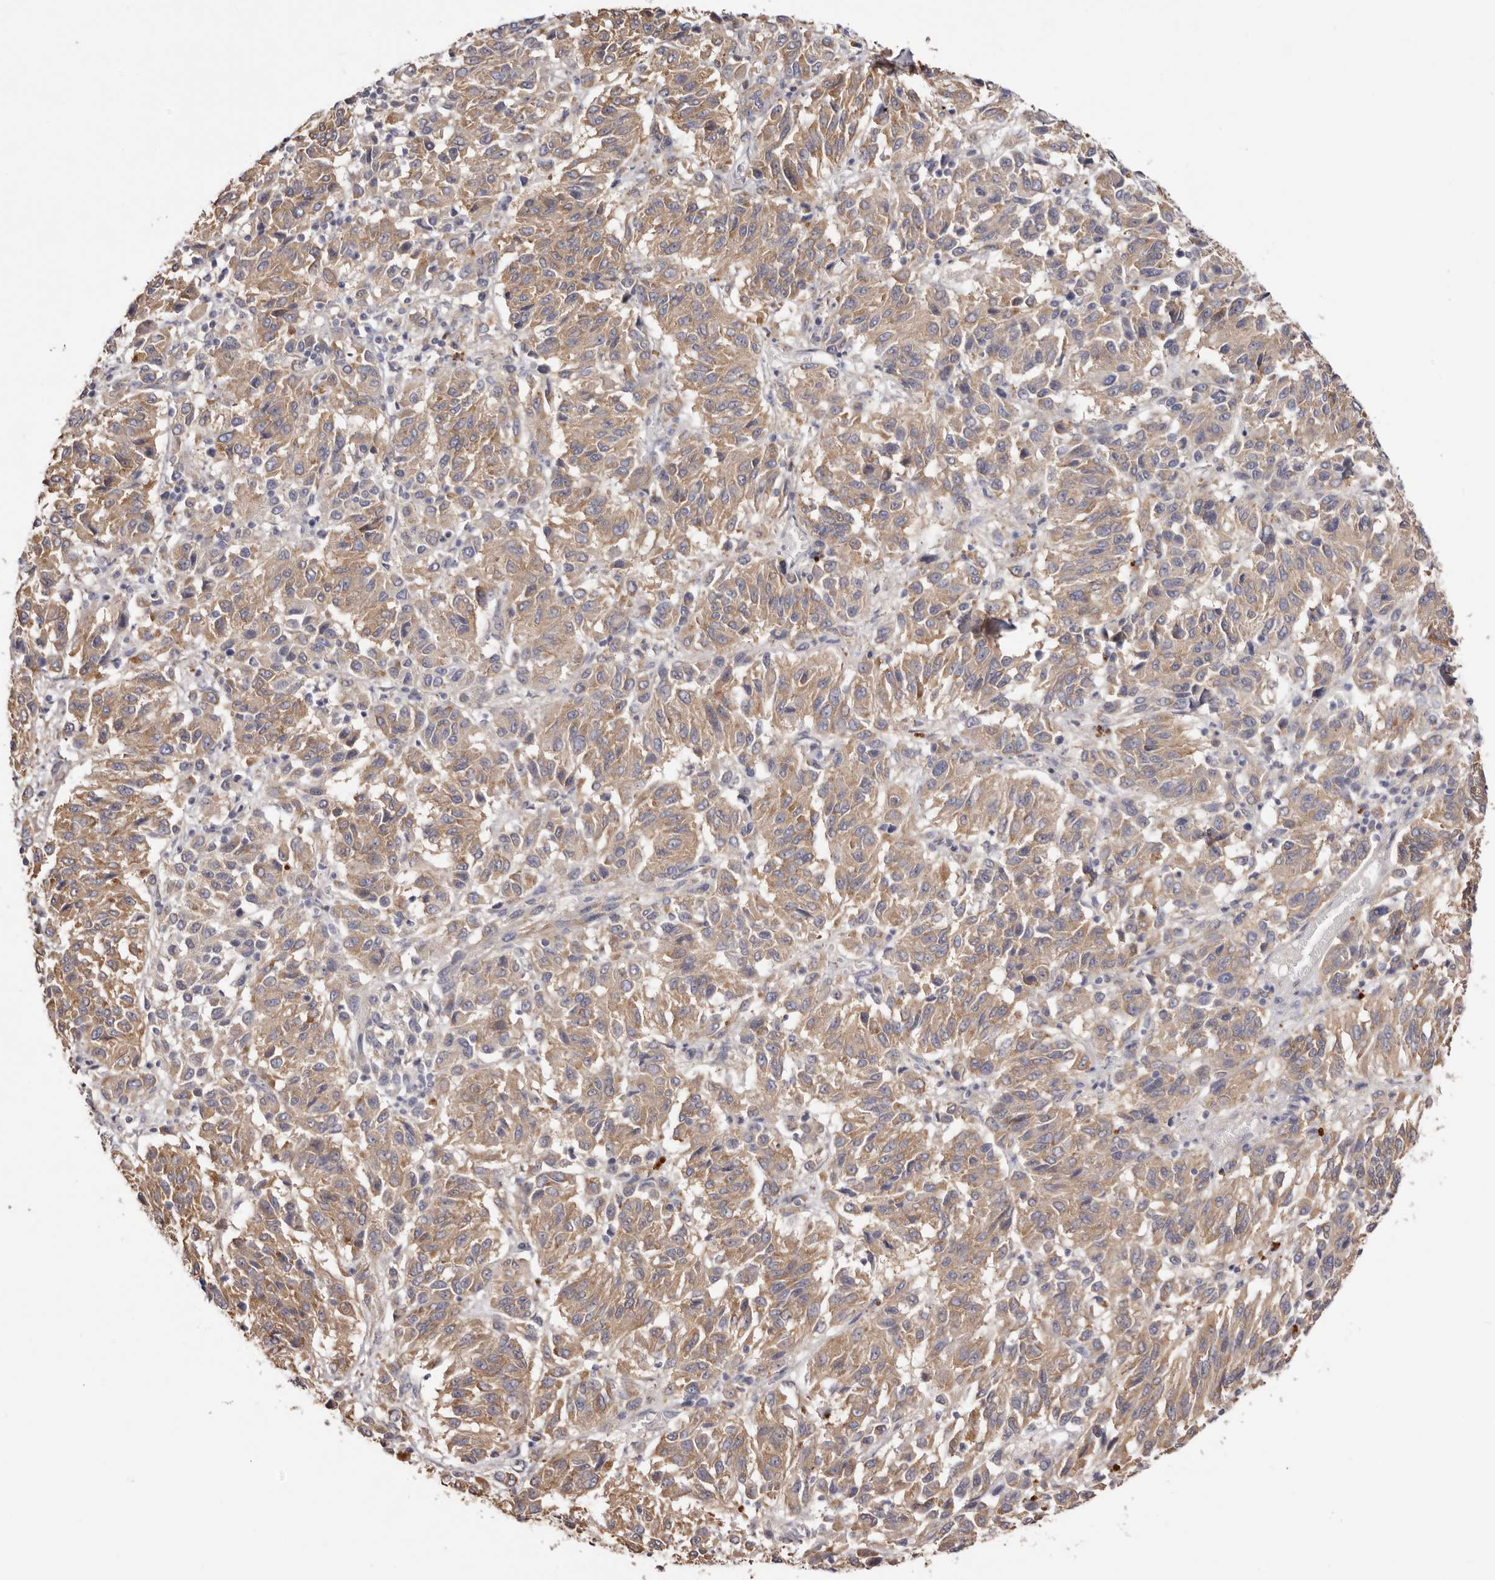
{"staining": {"intensity": "weak", "quantity": ">75%", "location": "cytoplasmic/membranous"}, "tissue": "melanoma", "cell_type": "Tumor cells", "image_type": "cancer", "snomed": [{"axis": "morphology", "description": "Malignant melanoma, NOS"}, {"axis": "topography", "description": "Skin"}], "caption": "A photomicrograph of human melanoma stained for a protein demonstrates weak cytoplasmic/membranous brown staining in tumor cells.", "gene": "FAM167B", "patient": {"sex": "female", "age": 82}}